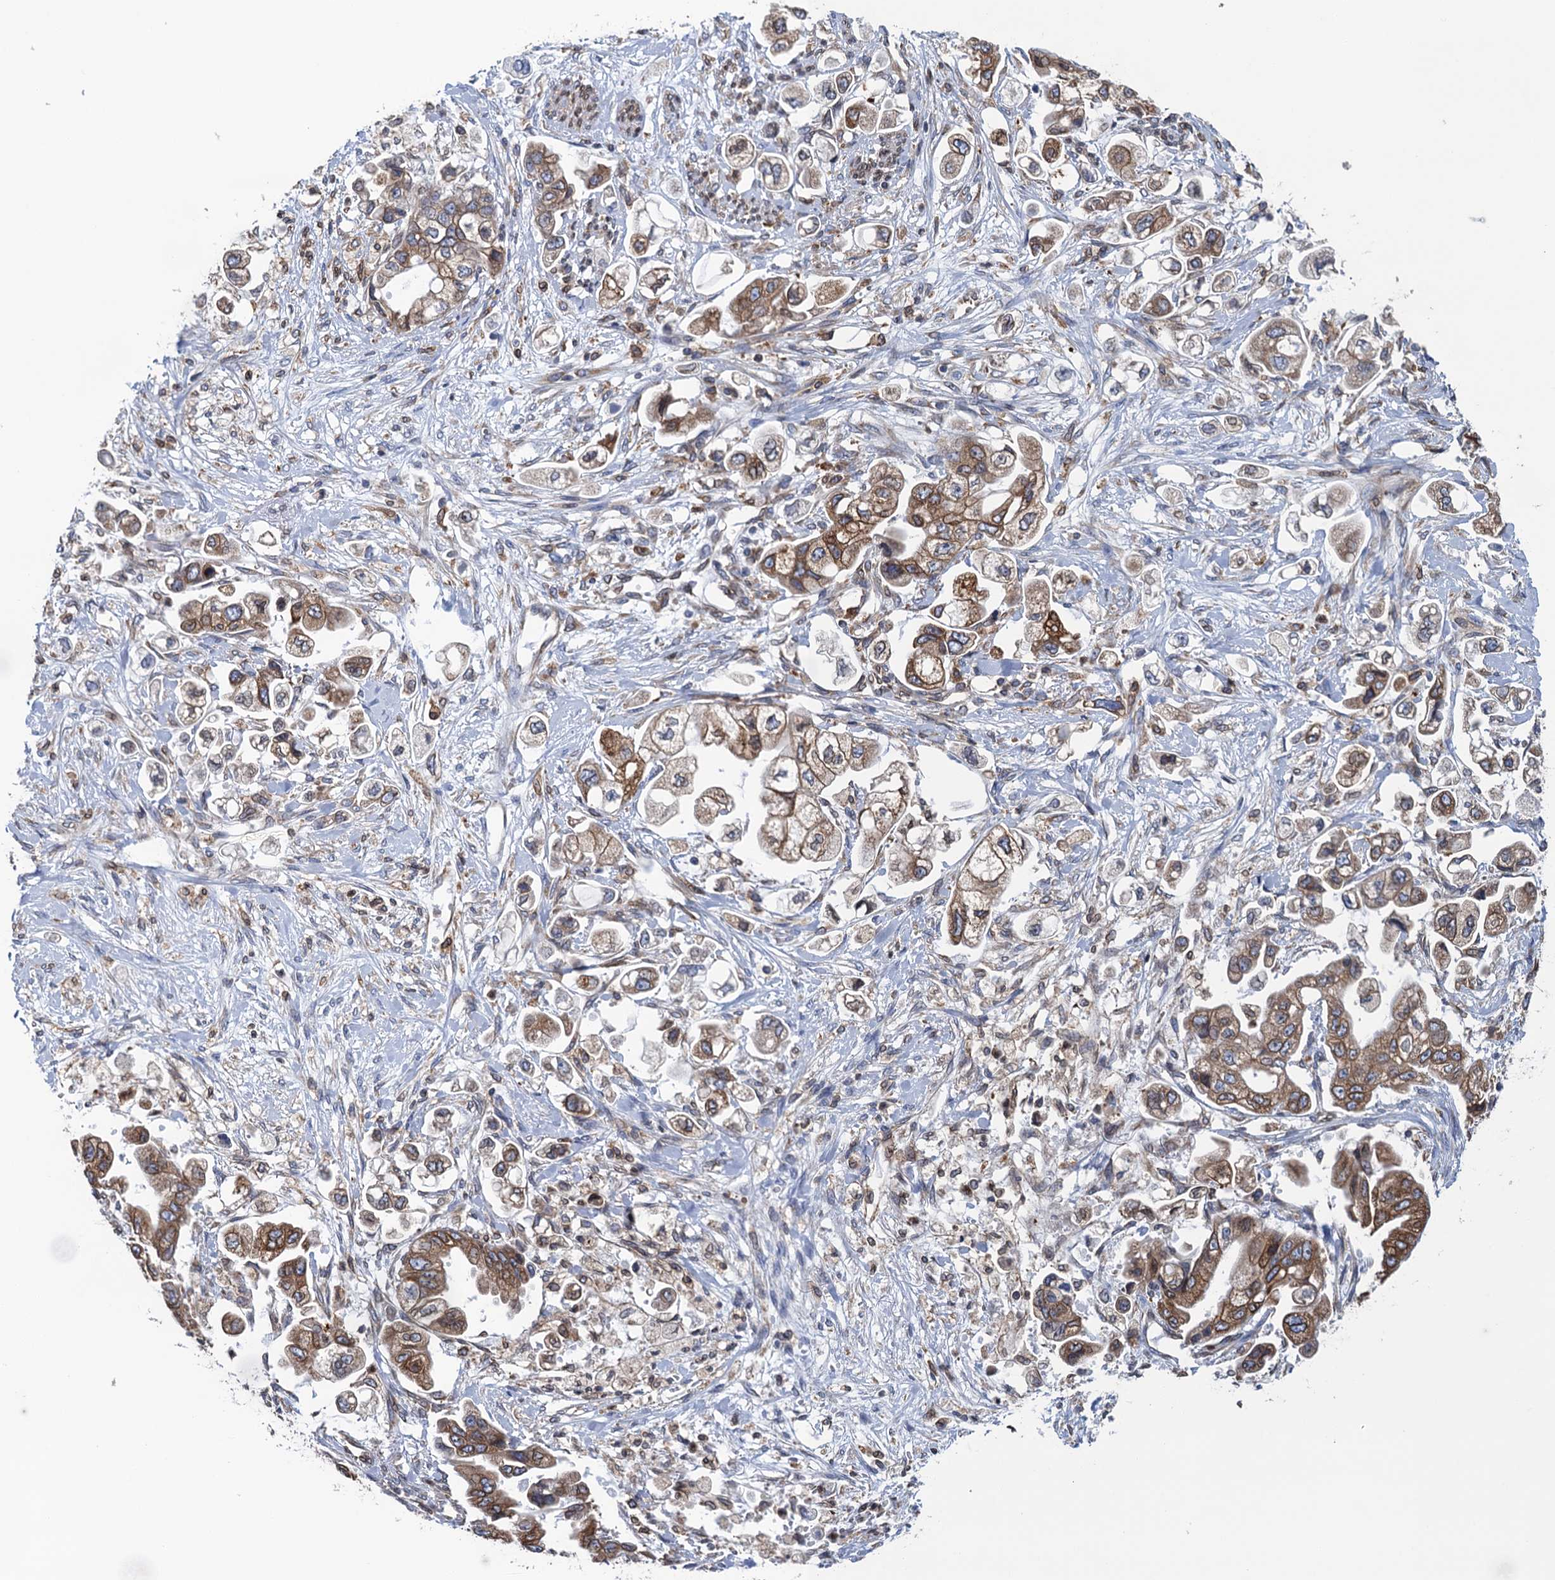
{"staining": {"intensity": "moderate", "quantity": ">75%", "location": "cytoplasmic/membranous"}, "tissue": "stomach cancer", "cell_type": "Tumor cells", "image_type": "cancer", "snomed": [{"axis": "morphology", "description": "Adenocarcinoma, NOS"}, {"axis": "topography", "description": "Stomach"}], "caption": "The immunohistochemical stain labels moderate cytoplasmic/membranous expression in tumor cells of stomach cancer (adenocarcinoma) tissue.", "gene": "TMEM205", "patient": {"sex": "male", "age": 62}}